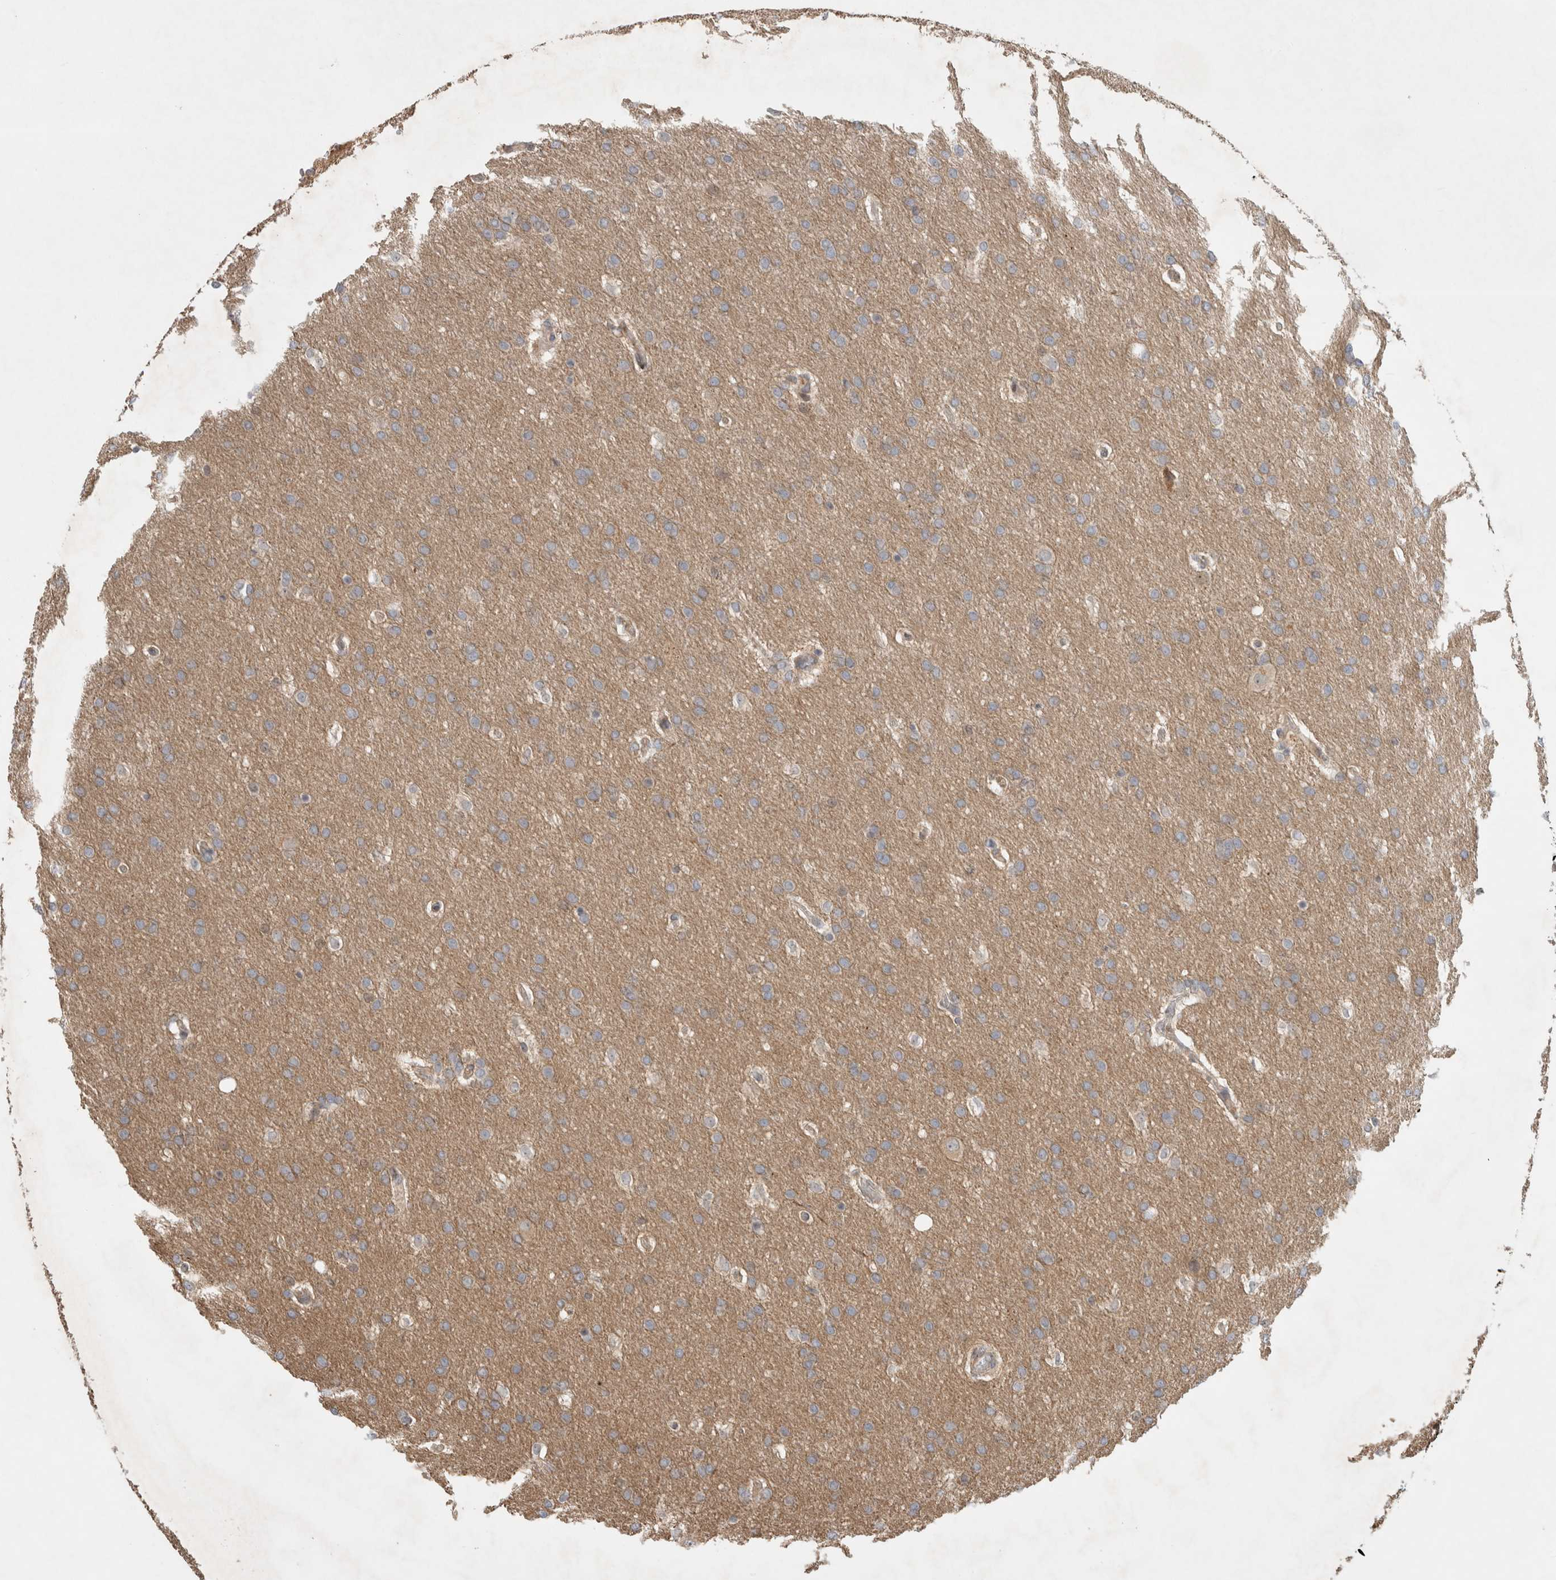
{"staining": {"intensity": "negative", "quantity": "none", "location": "none"}, "tissue": "glioma", "cell_type": "Tumor cells", "image_type": "cancer", "snomed": [{"axis": "morphology", "description": "Glioma, malignant, Low grade"}, {"axis": "topography", "description": "Brain"}], "caption": "Malignant glioma (low-grade) stained for a protein using immunohistochemistry (IHC) demonstrates no staining tumor cells.", "gene": "INSRR", "patient": {"sex": "female", "age": 37}}